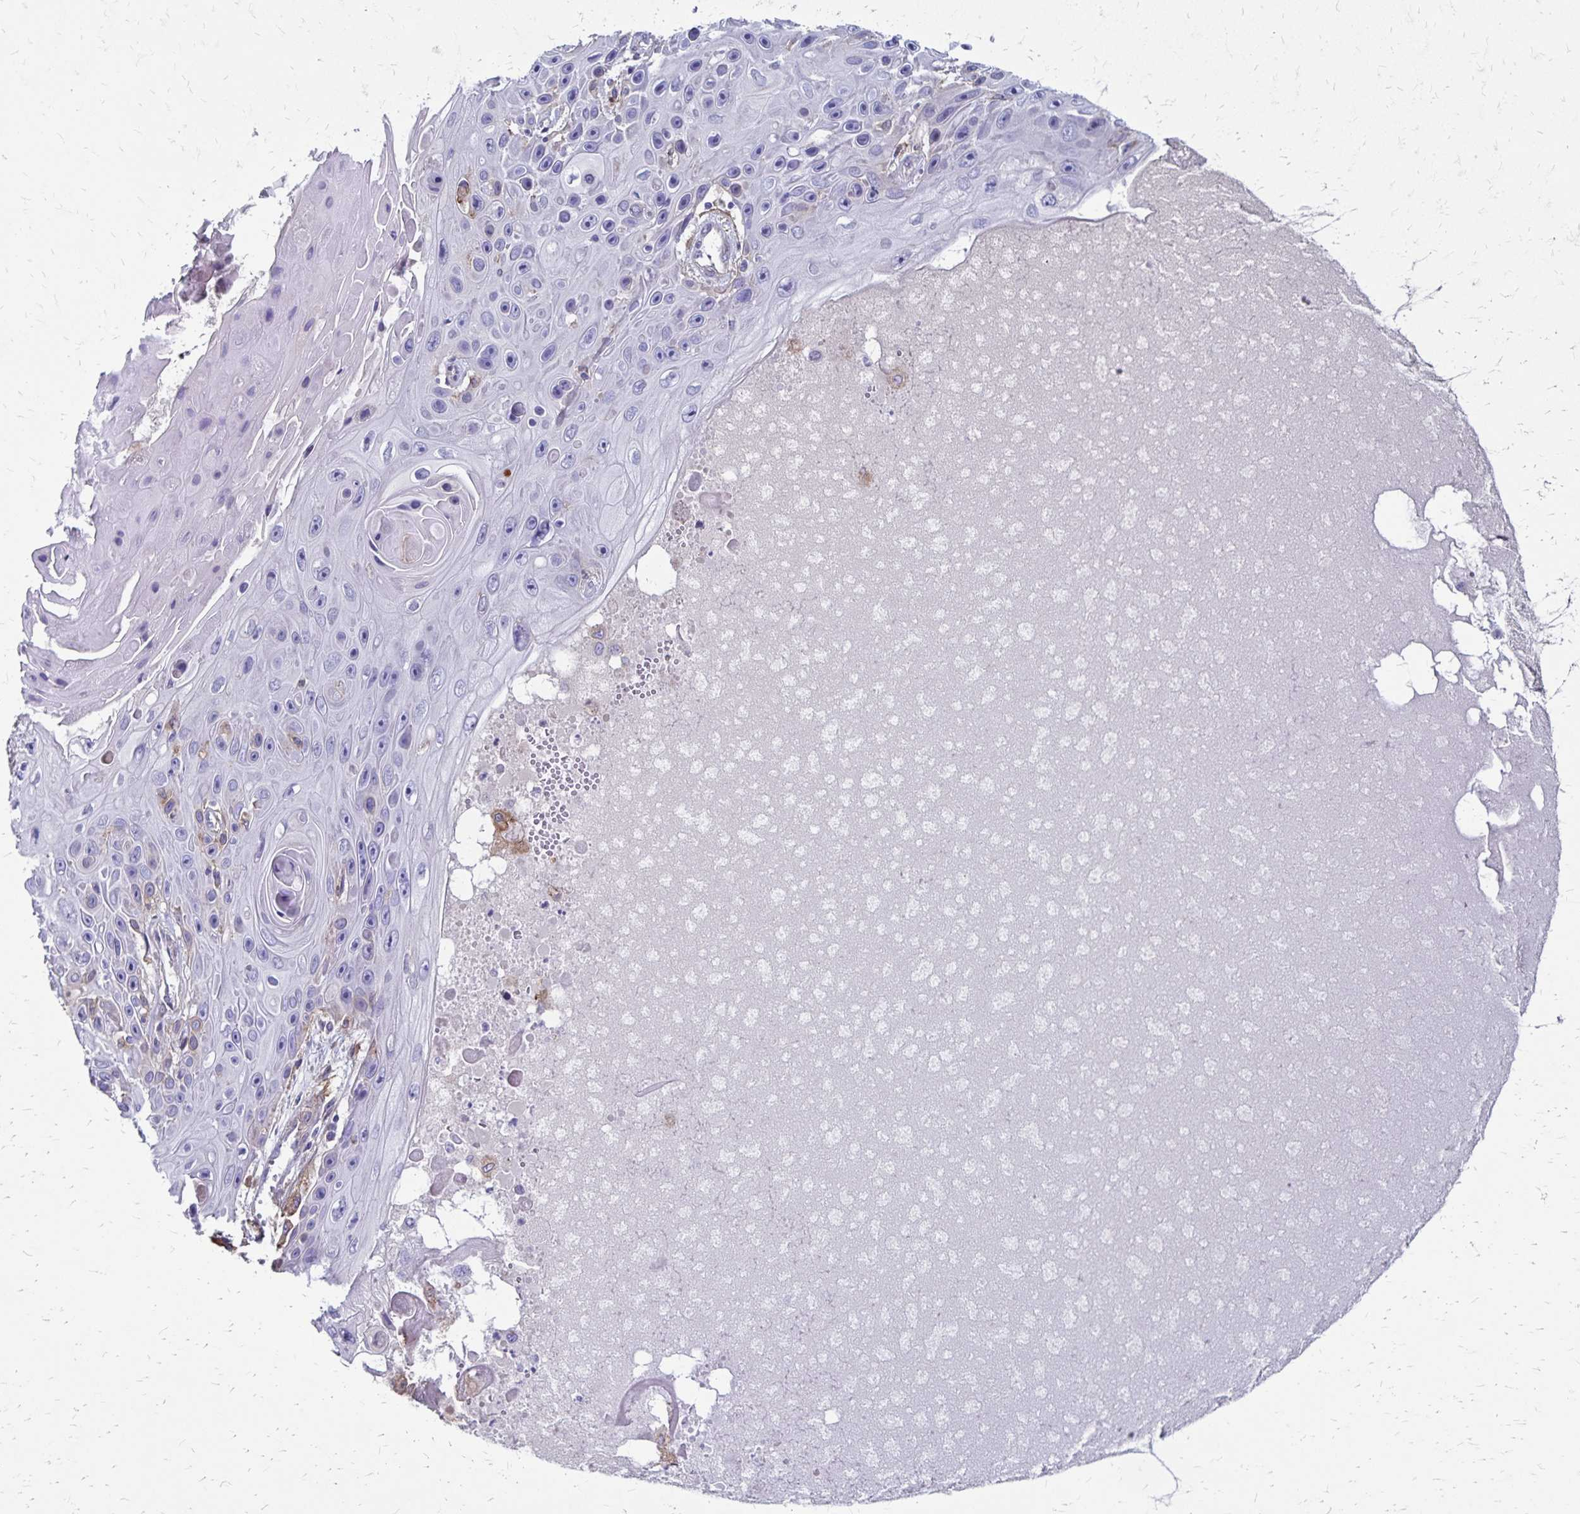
{"staining": {"intensity": "negative", "quantity": "none", "location": "none"}, "tissue": "skin cancer", "cell_type": "Tumor cells", "image_type": "cancer", "snomed": [{"axis": "morphology", "description": "Squamous cell carcinoma, NOS"}, {"axis": "topography", "description": "Skin"}], "caption": "A high-resolution histopathology image shows immunohistochemistry staining of skin cancer, which exhibits no significant positivity in tumor cells. (DAB immunohistochemistry (IHC), high magnification).", "gene": "TNS3", "patient": {"sex": "male", "age": 82}}